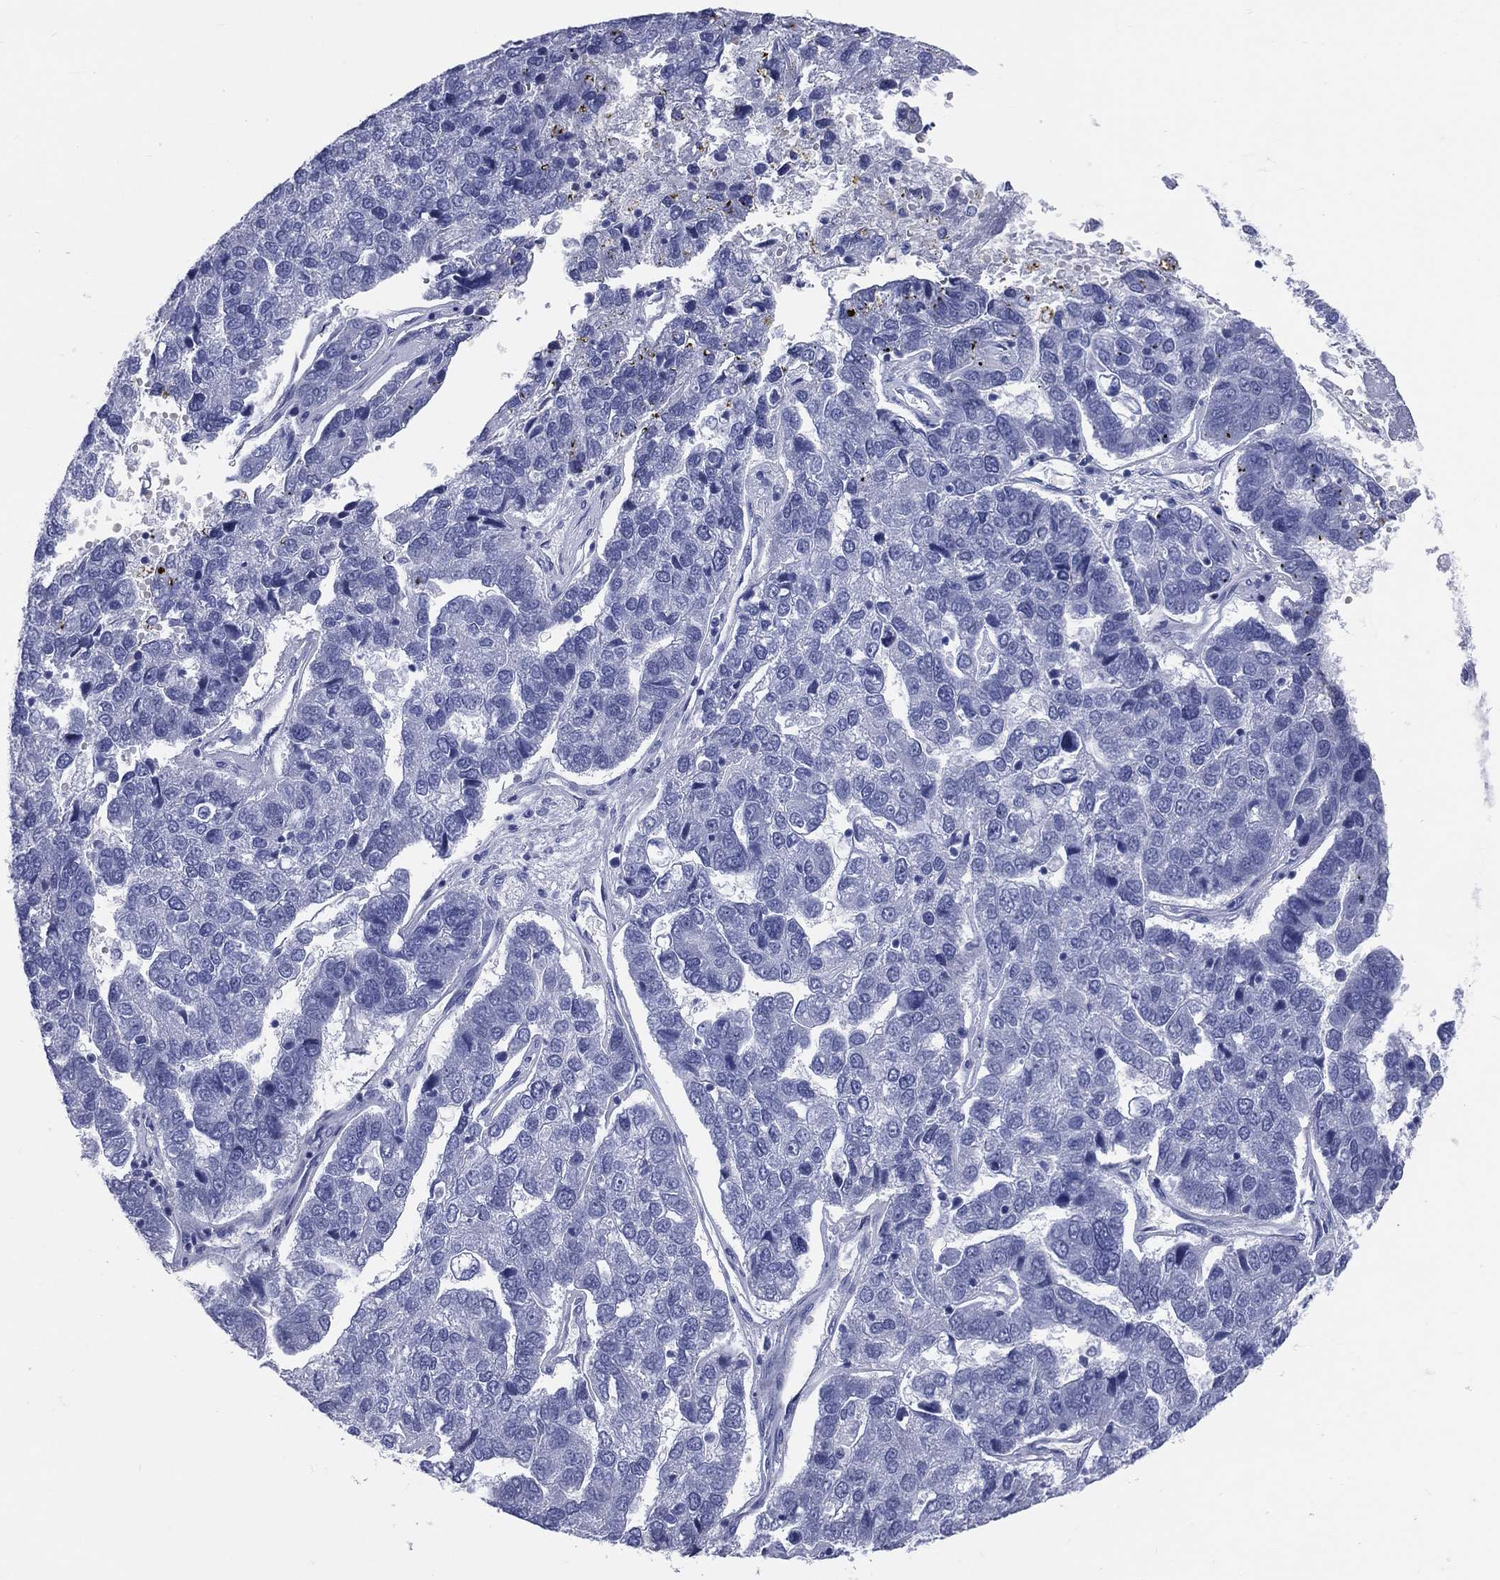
{"staining": {"intensity": "negative", "quantity": "none", "location": "none"}, "tissue": "pancreatic cancer", "cell_type": "Tumor cells", "image_type": "cancer", "snomed": [{"axis": "morphology", "description": "Adenocarcinoma, NOS"}, {"axis": "topography", "description": "Pancreas"}], "caption": "DAB (3,3'-diaminobenzidine) immunohistochemical staining of adenocarcinoma (pancreatic) displays no significant expression in tumor cells. The staining was performed using DAB (3,3'-diaminobenzidine) to visualize the protein expression in brown, while the nuclei were stained in blue with hematoxylin (Magnification: 20x).", "gene": "CYLC1", "patient": {"sex": "female", "age": 61}}